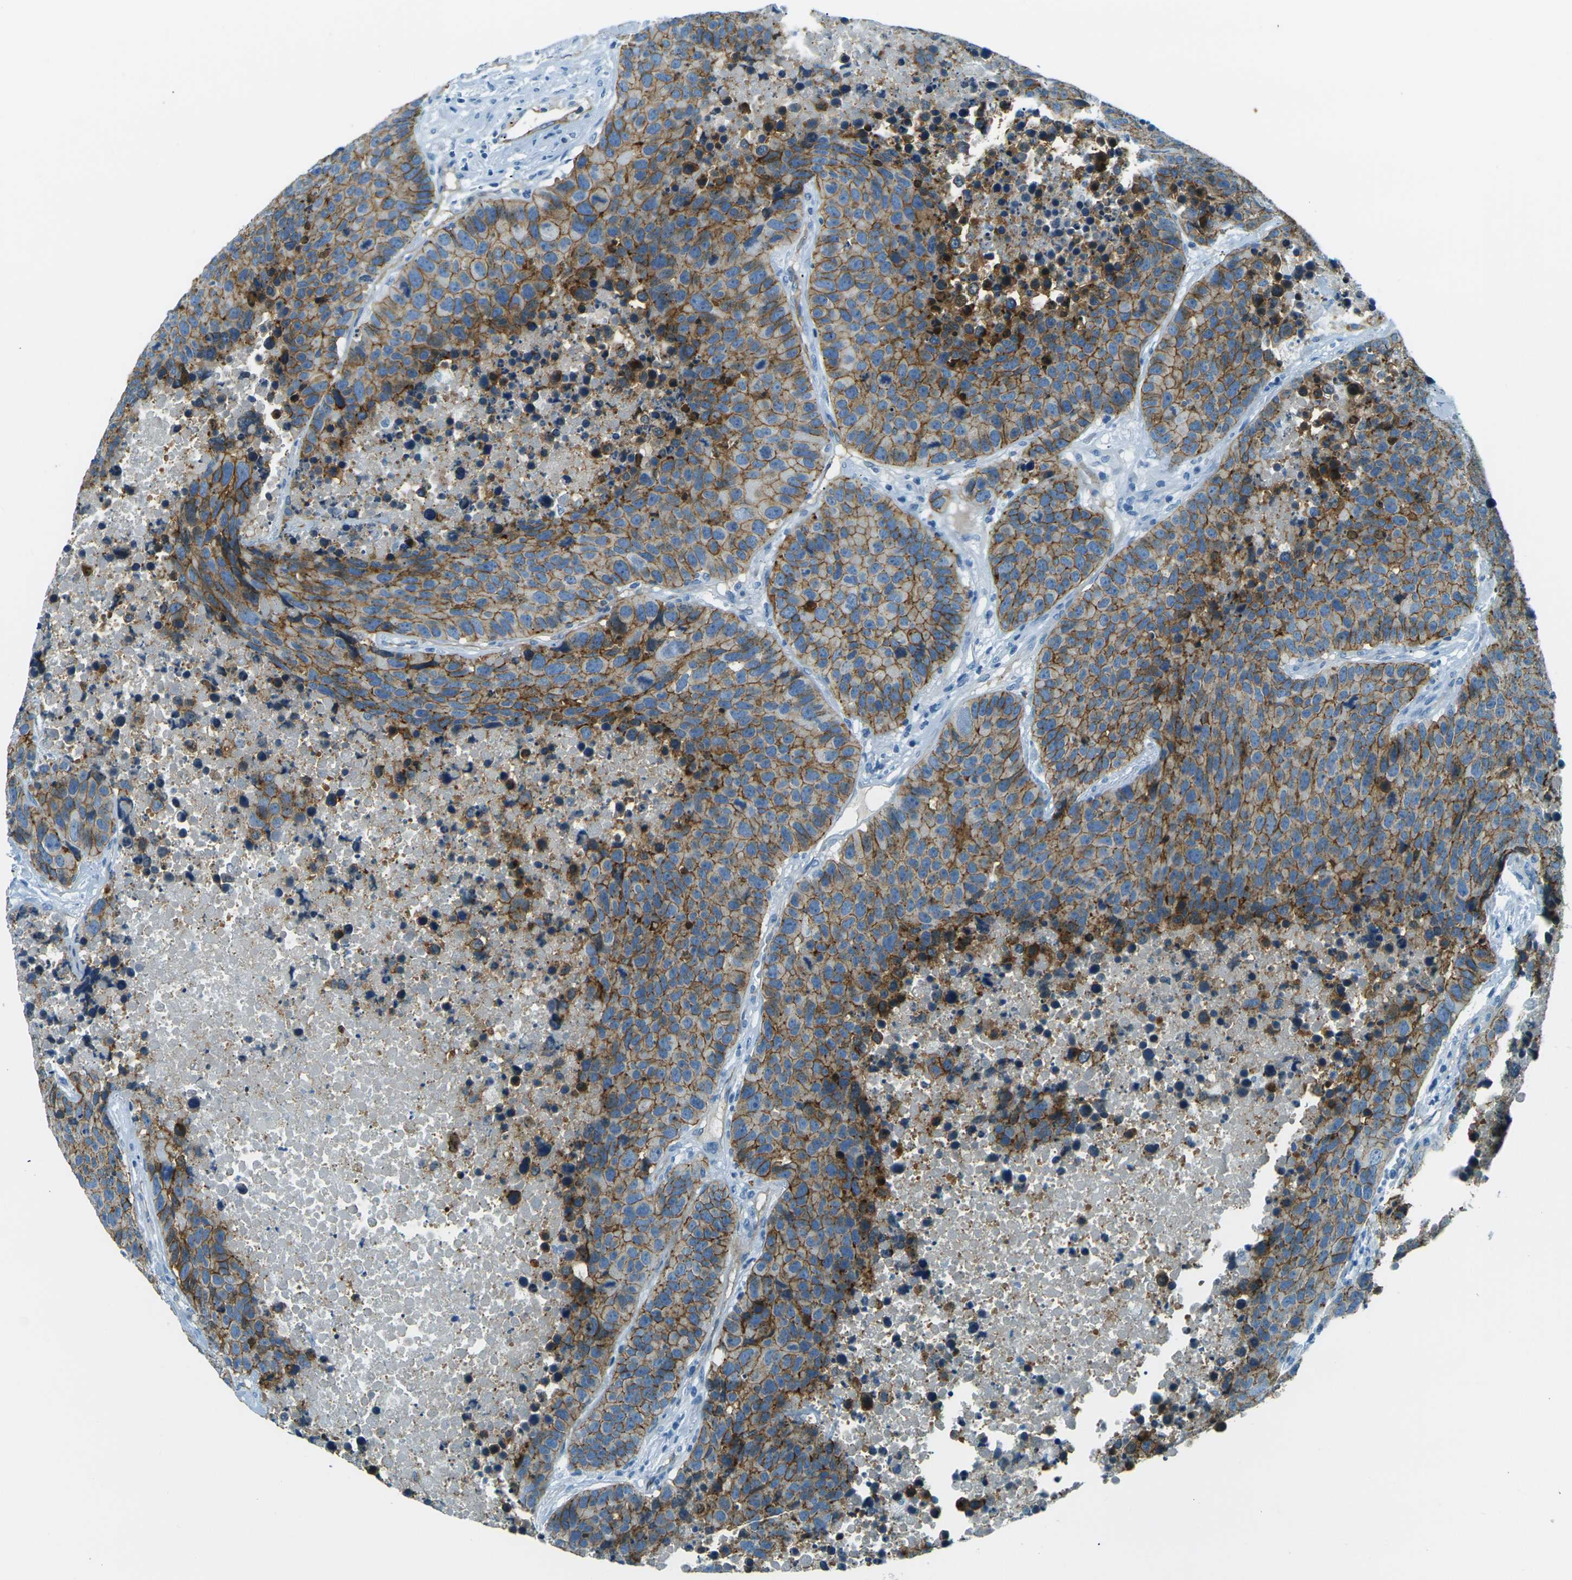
{"staining": {"intensity": "strong", "quantity": ">75%", "location": "cytoplasmic/membranous"}, "tissue": "carcinoid", "cell_type": "Tumor cells", "image_type": "cancer", "snomed": [{"axis": "morphology", "description": "Carcinoid, malignant, NOS"}, {"axis": "topography", "description": "Lung"}], "caption": "This image shows carcinoid (malignant) stained with IHC to label a protein in brown. The cytoplasmic/membranous of tumor cells show strong positivity for the protein. Nuclei are counter-stained blue.", "gene": "OCLN", "patient": {"sex": "male", "age": 60}}